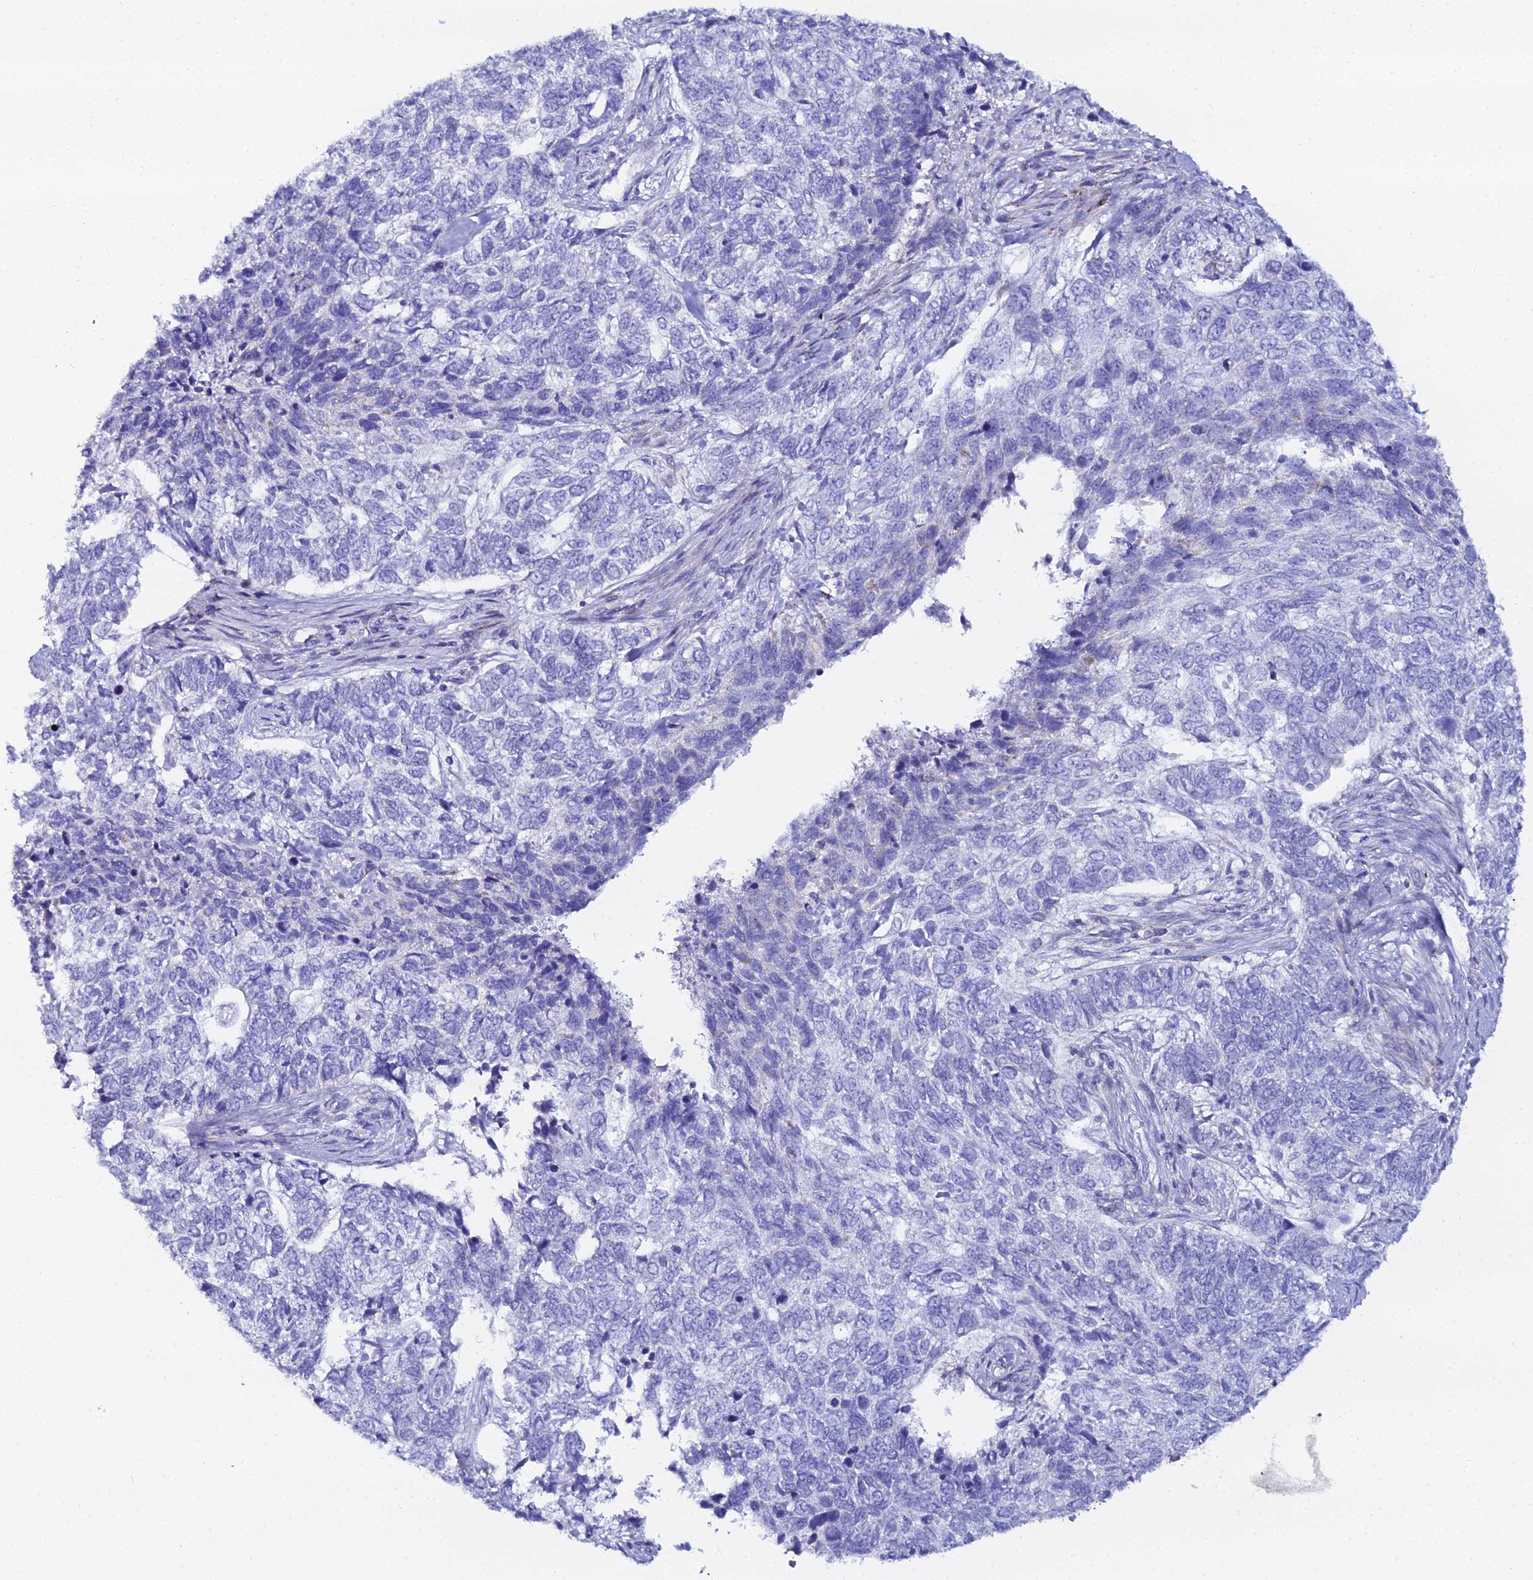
{"staining": {"intensity": "negative", "quantity": "none", "location": "none"}, "tissue": "skin cancer", "cell_type": "Tumor cells", "image_type": "cancer", "snomed": [{"axis": "morphology", "description": "Basal cell carcinoma"}, {"axis": "topography", "description": "Skin"}], "caption": "Tumor cells show no significant expression in skin cancer (basal cell carcinoma). Nuclei are stained in blue.", "gene": "DHX34", "patient": {"sex": "female", "age": 65}}